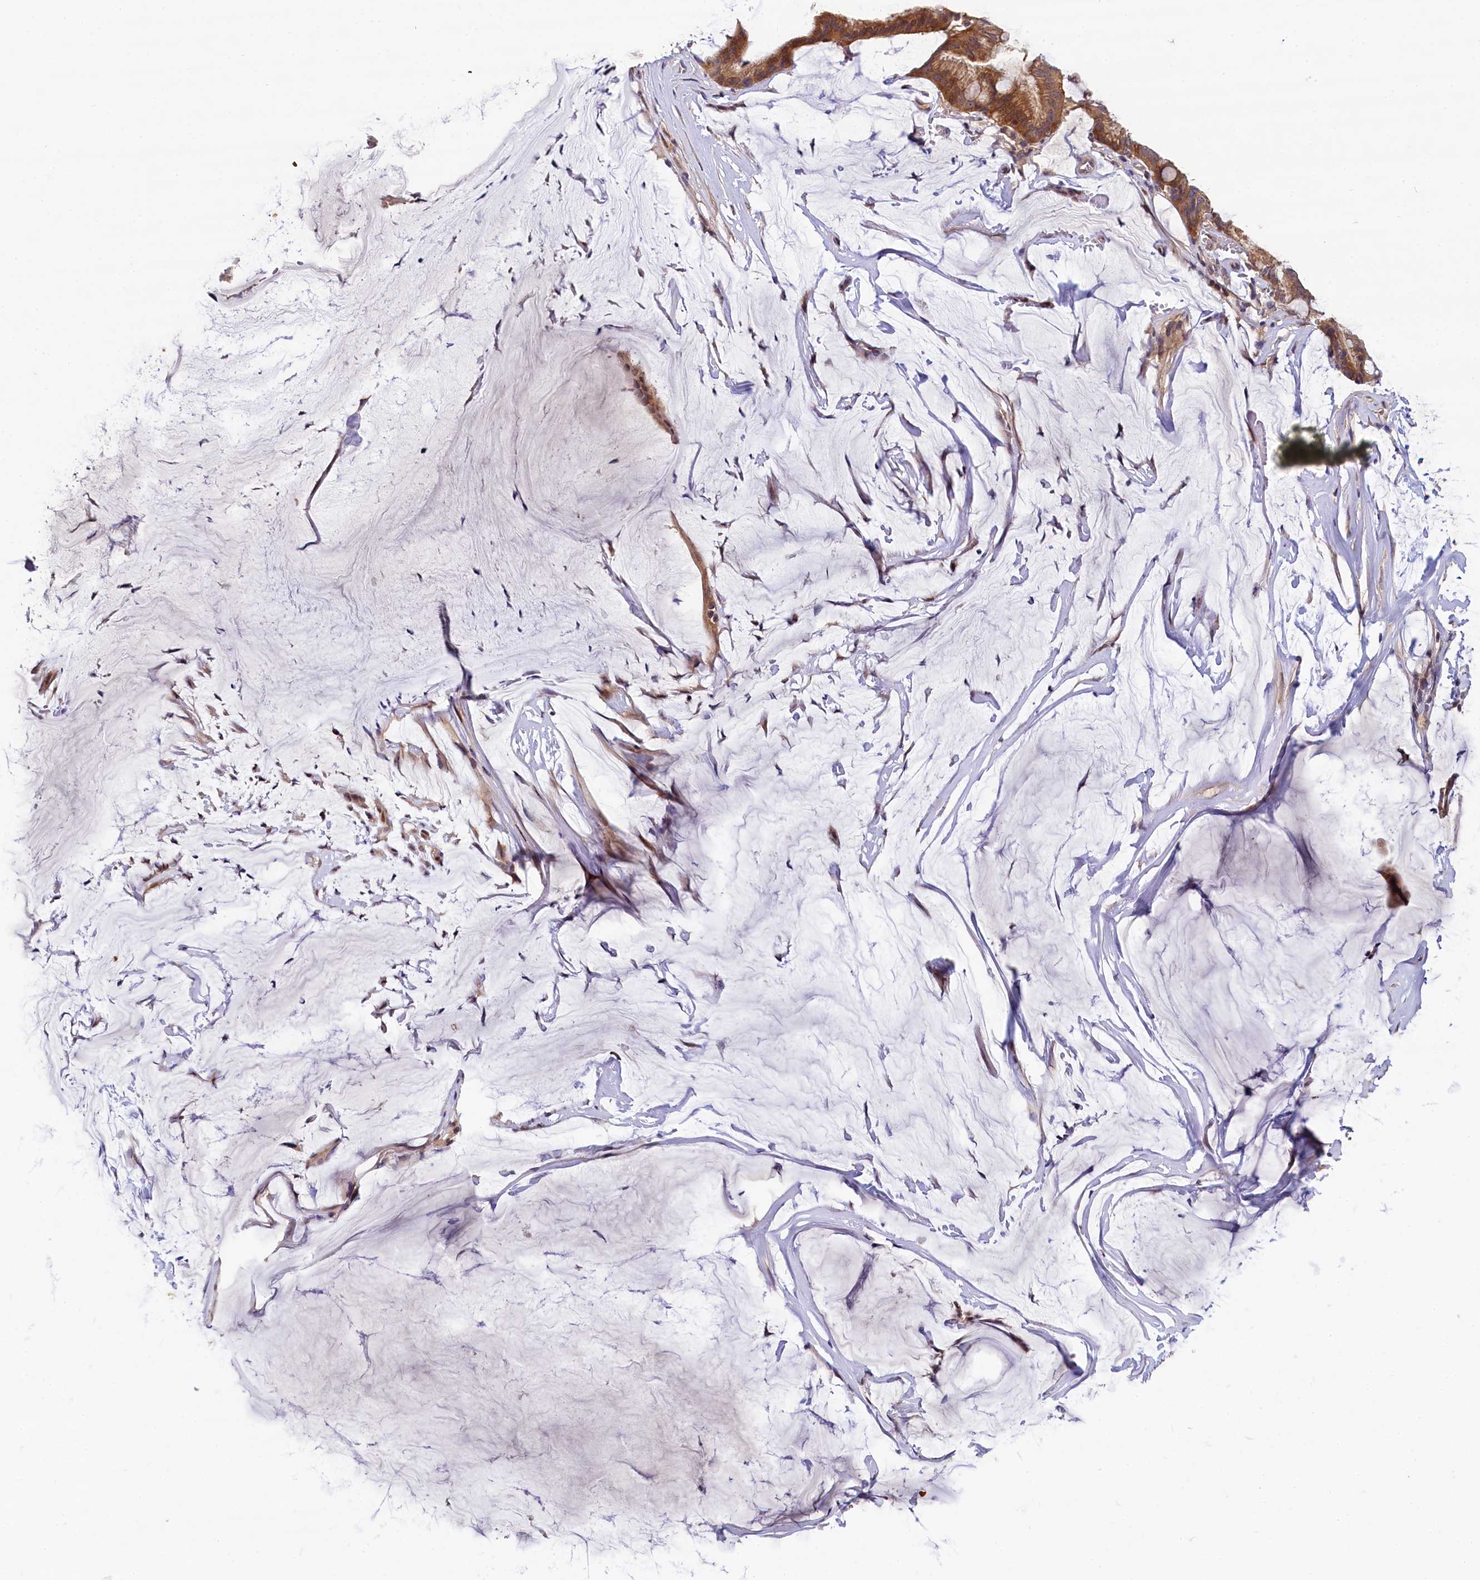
{"staining": {"intensity": "moderate", "quantity": ">75%", "location": "cytoplasmic/membranous"}, "tissue": "ovarian cancer", "cell_type": "Tumor cells", "image_type": "cancer", "snomed": [{"axis": "morphology", "description": "Cystadenocarcinoma, mucinous, NOS"}, {"axis": "topography", "description": "Ovary"}], "caption": "DAB immunohistochemical staining of ovarian cancer displays moderate cytoplasmic/membranous protein positivity in about >75% of tumor cells.", "gene": "TMEM39A", "patient": {"sex": "female", "age": 73}}